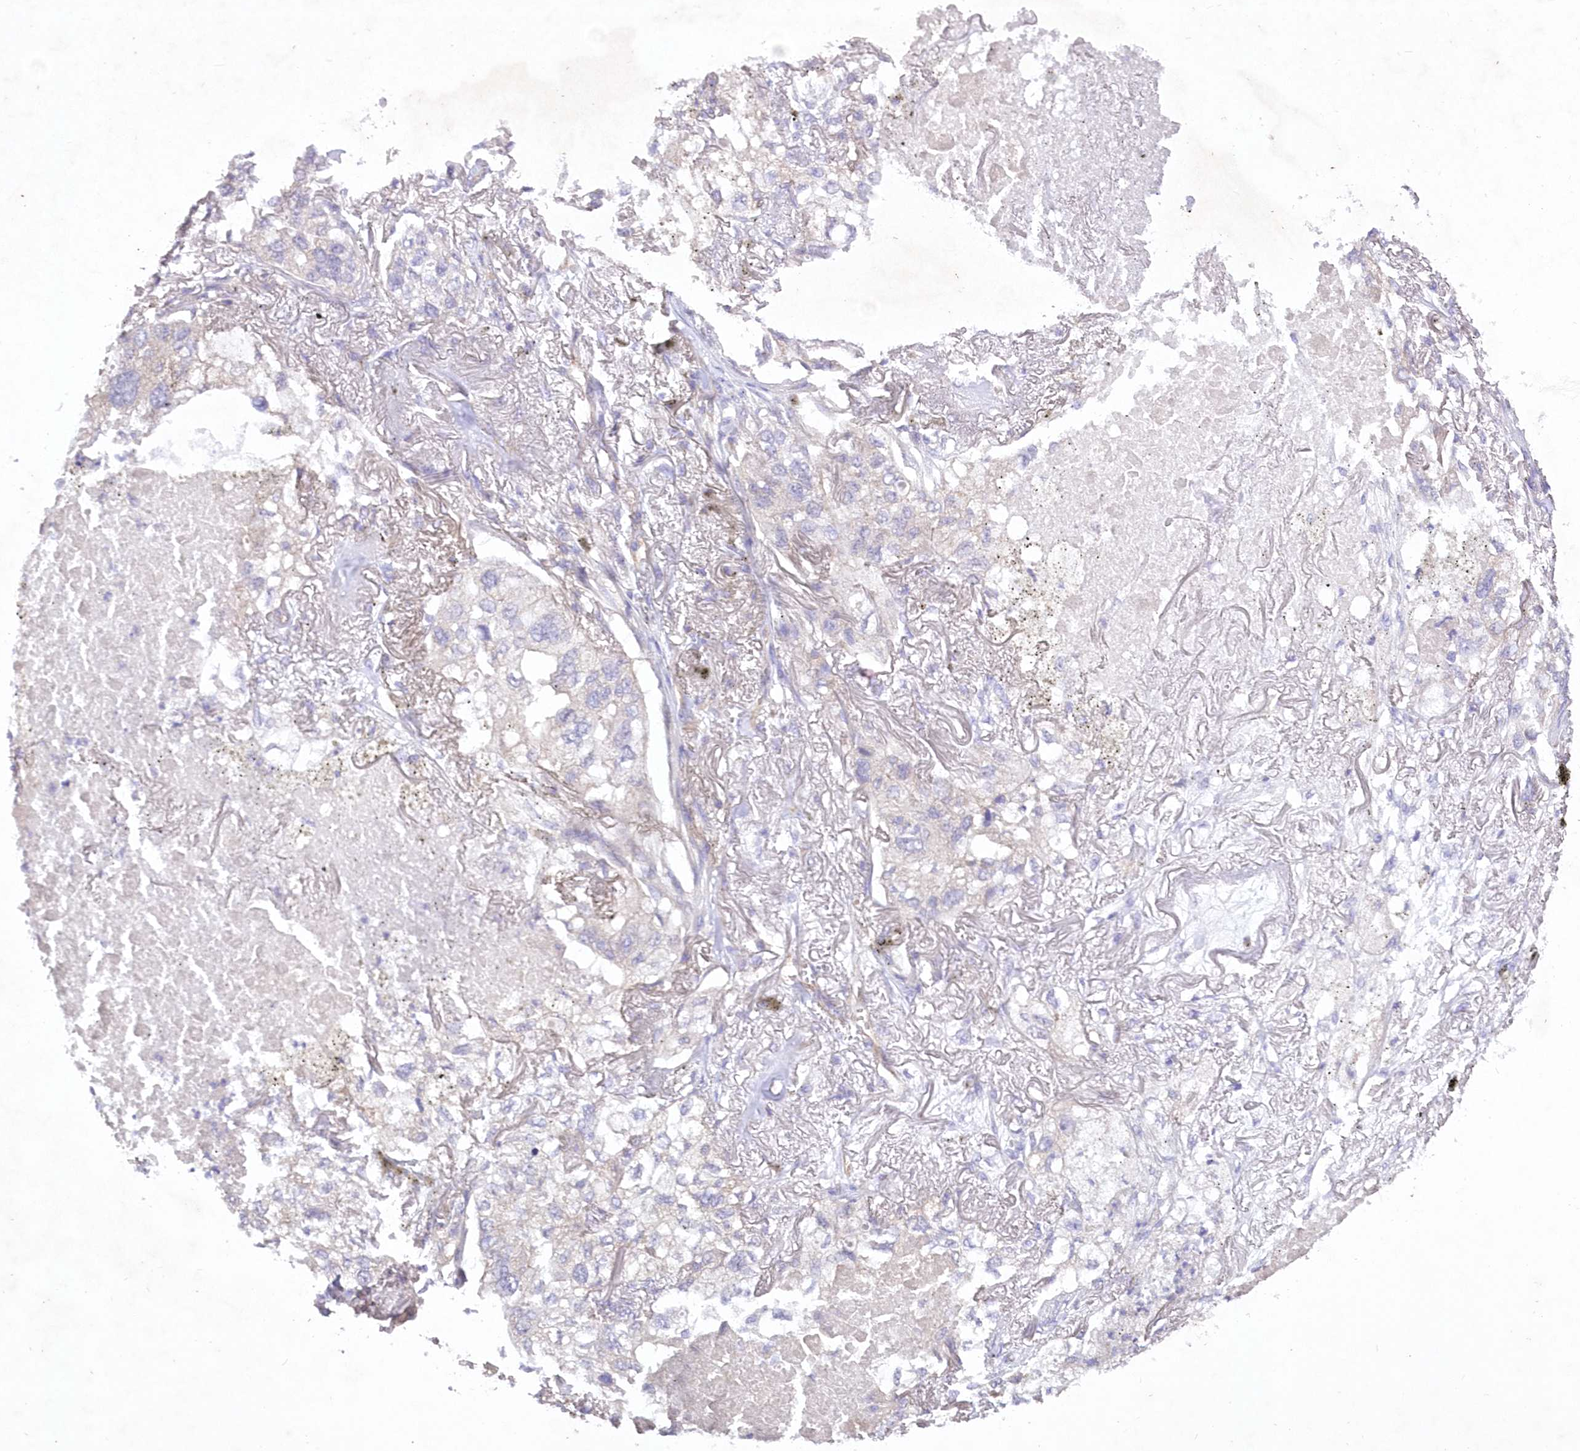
{"staining": {"intensity": "negative", "quantity": "none", "location": "none"}, "tissue": "lung cancer", "cell_type": "Tumor cells", "image_type": "cancer", "snomed": [{"axis": "morphology", "description": "Adenocarcinoma, NOS"}, {"axis": "topography", "description": "Lung"}], "caption": "A photomicrograph of lung adenocarcinoma stained for a protein displays no brown staining in tumor cells.", "gene": "ITSN2", "patient": {"sex": "male", "age": 65}}